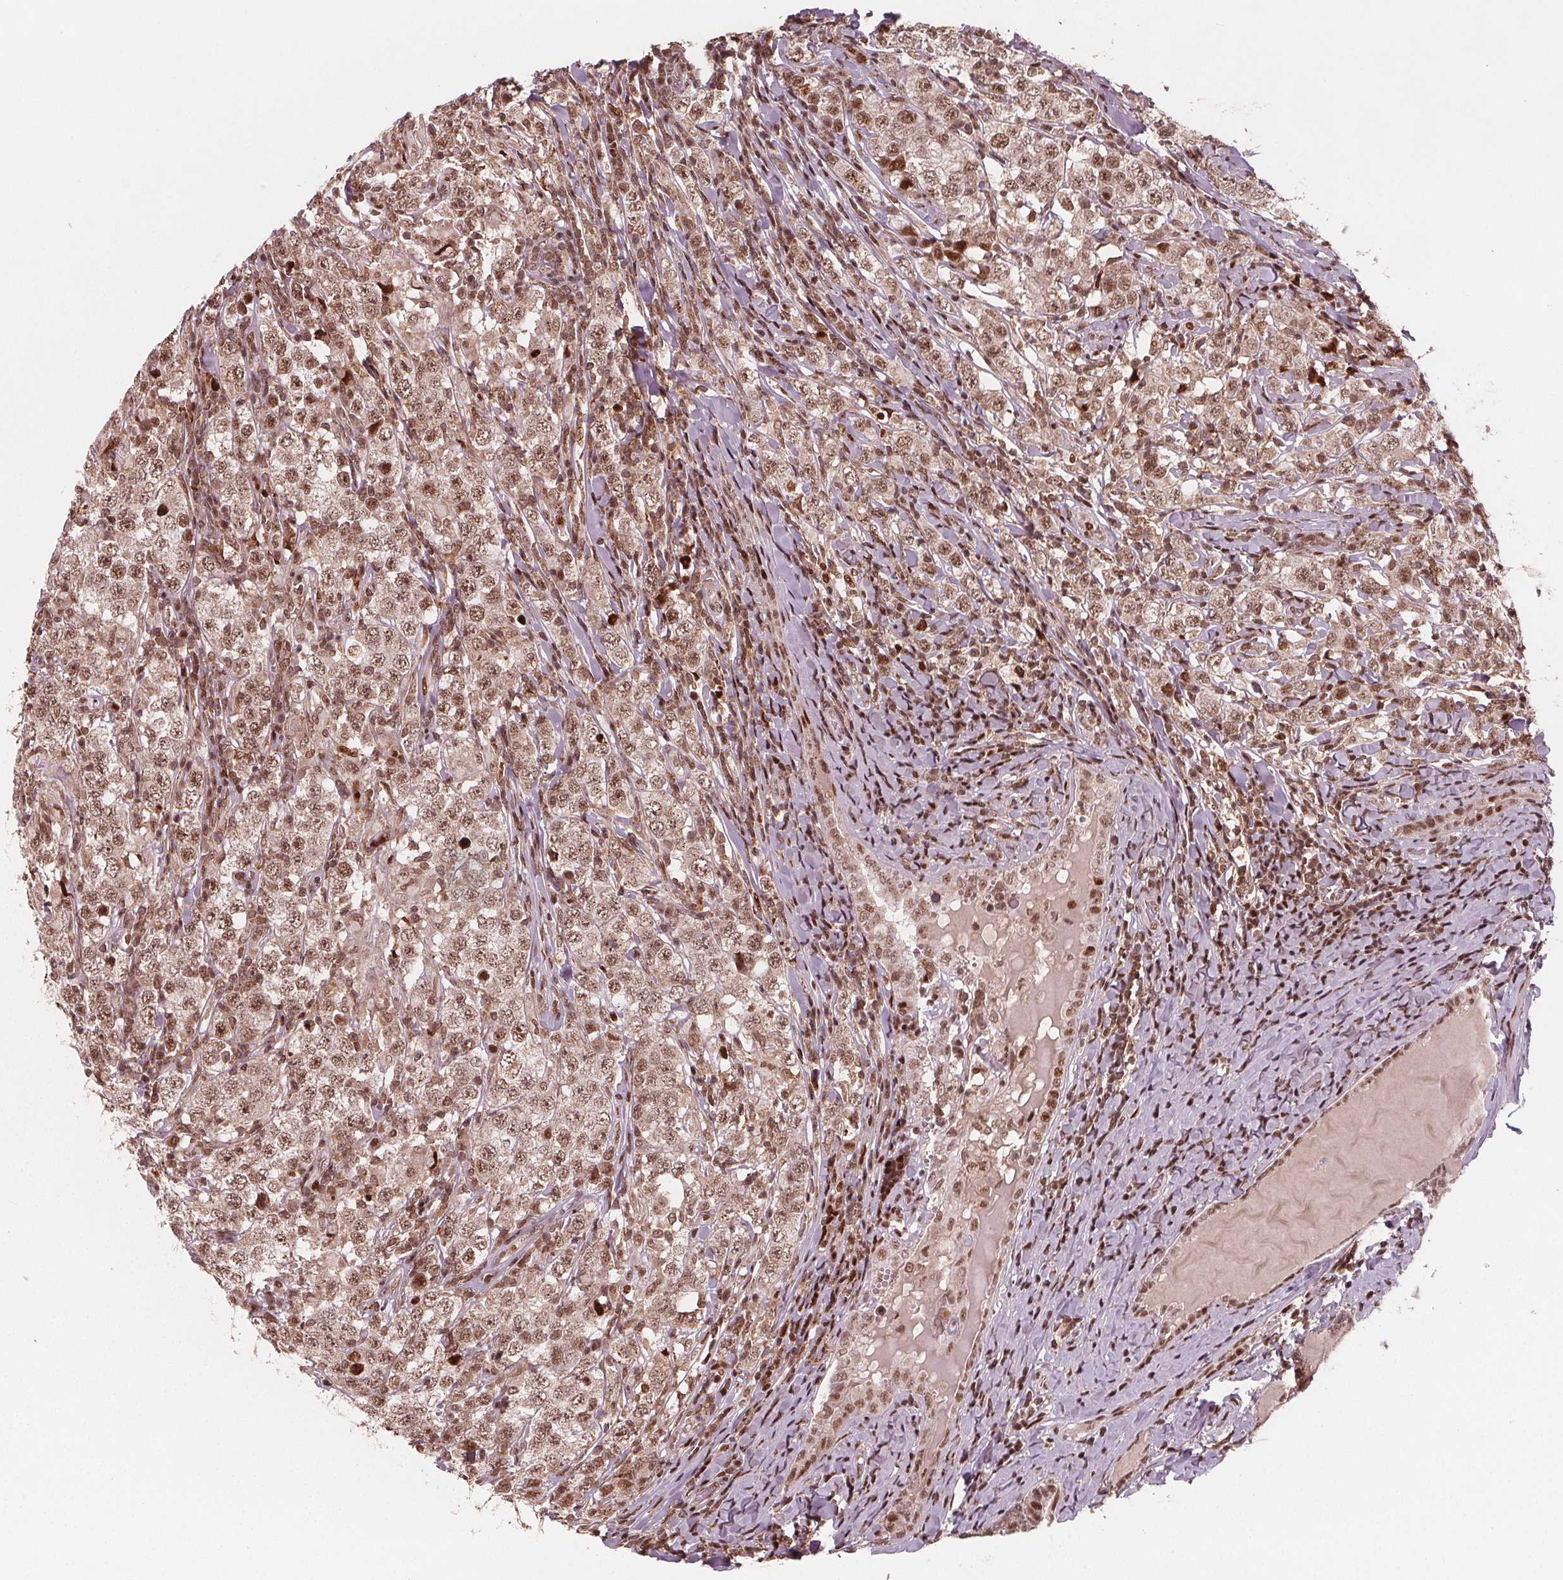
{"staining": {"intensity": "moderate", "quantity": ">75%", "location": "cytoplasmic/membranous,nuclear"}, "tissue": "testis cancer", "cell_type": "Tumor cells", "image_type": "cancer", "snomed": [{"axis": "morphology", "description": "Seminoma, NOS"}, {"axis": "morphology", "description": "Carcinoma, Embryonal, NOS"}, {"axis": "topography", "description": "Testis"}], "caption": "The image demonstrates a brown stain indicating the presence of a protein in the cytoplasmic/membranous and nuclear of tumor cells in testis seminoma.", "gene": "SNRNP35", "patient": {"sex": "male", "age": 41}}